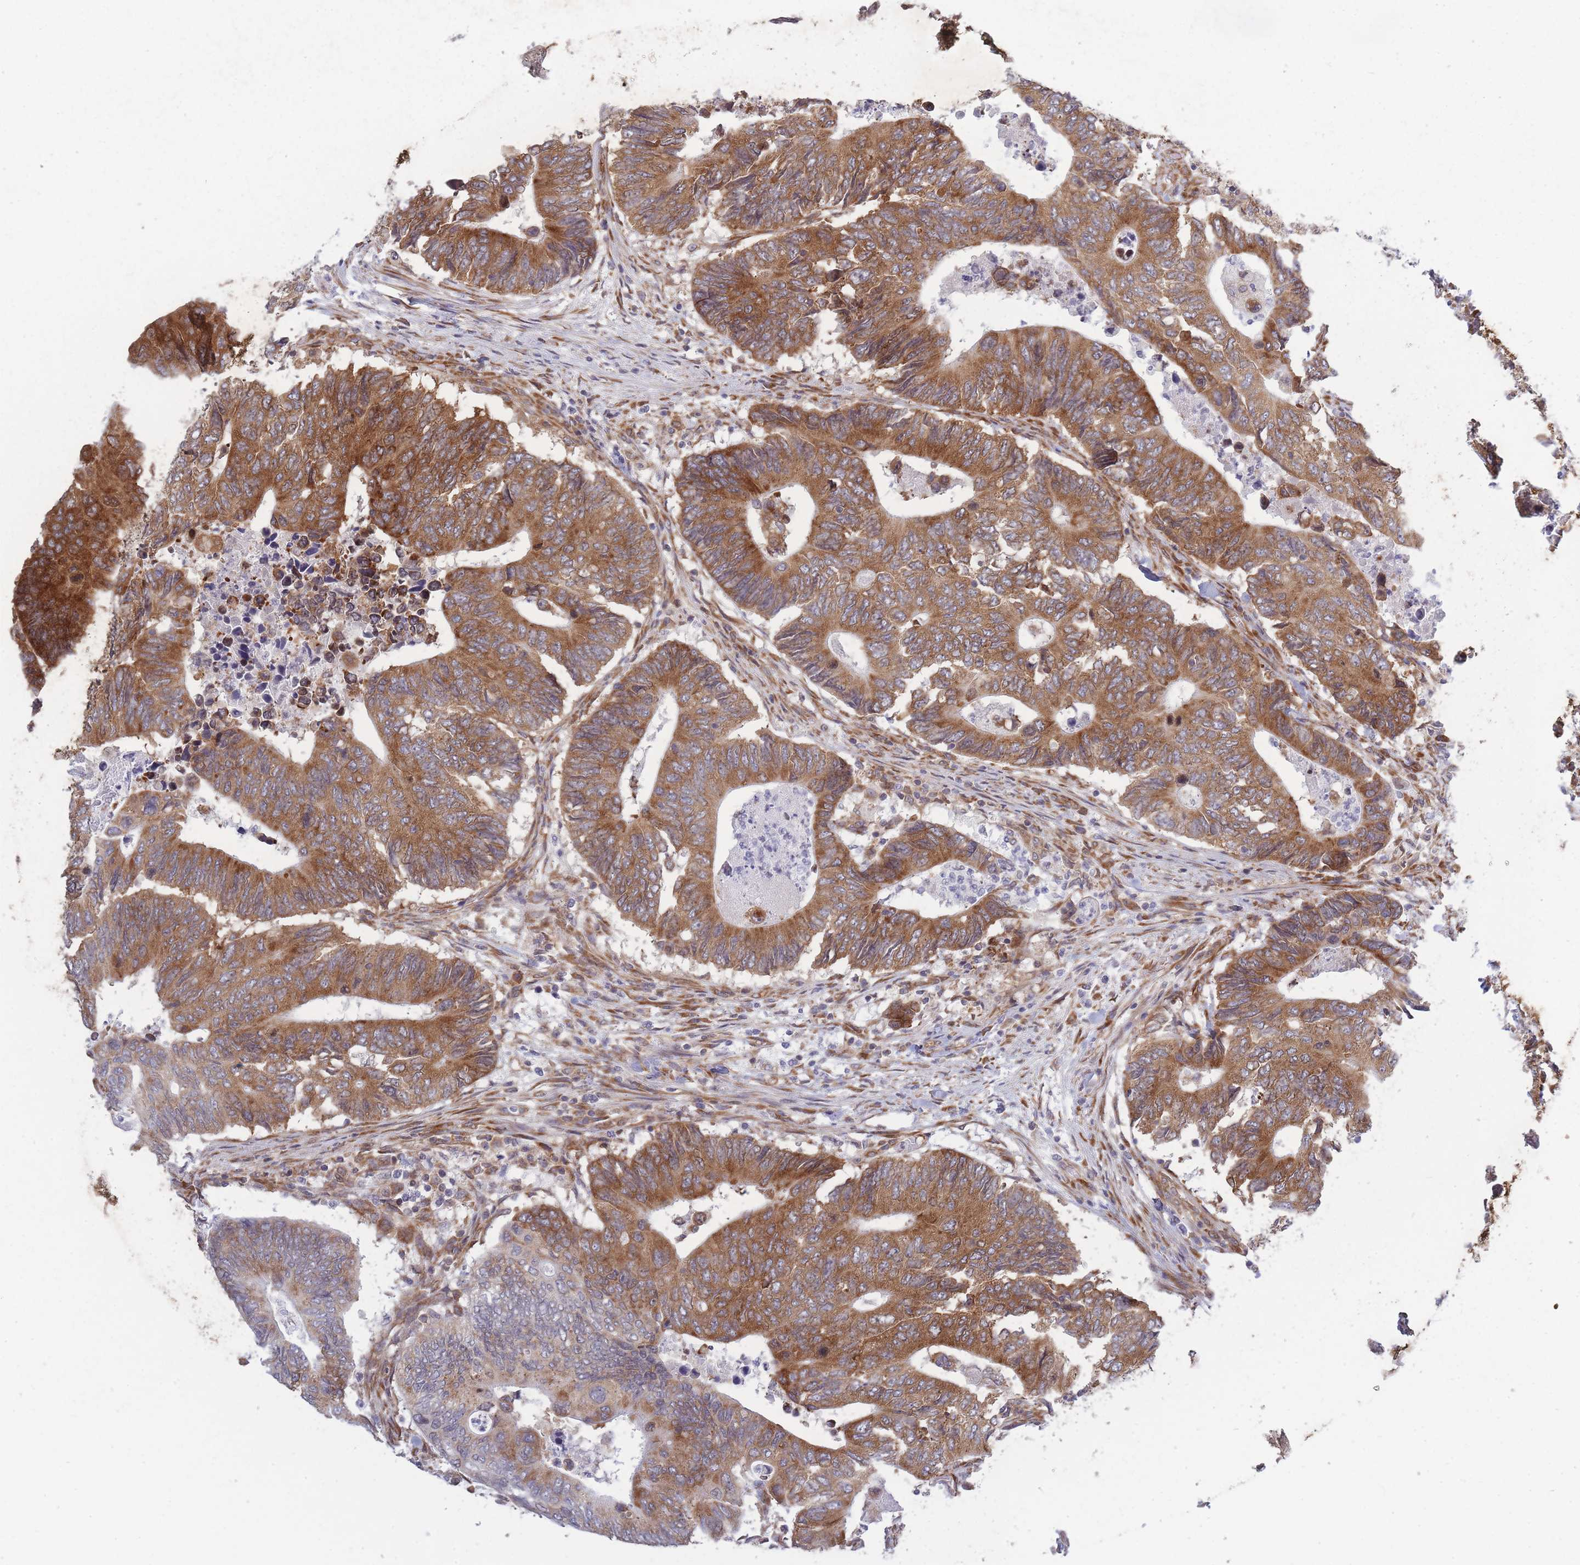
{"staining": {"intensity": "moderate", "quantity": ">75%", "location": "cytoplasmic/membranous"}, "tissue": "colorectal cancer", "cell_type": "Tumor cells", "image_type": "cancer", "snomed": [{"axis": "morphology", "description": "Adenocarcinoma, NOS"}, {"axis": "topography", "description": "Colon"}], "caption": "Adenocarcinoma (colorectal) stained with immunohistochemistry displays moderate cytoplasmic/membranous staining in about >75% of tumor cells.", "gene": "CCDC124", "patient": {"sex": "male", "age": 87}}